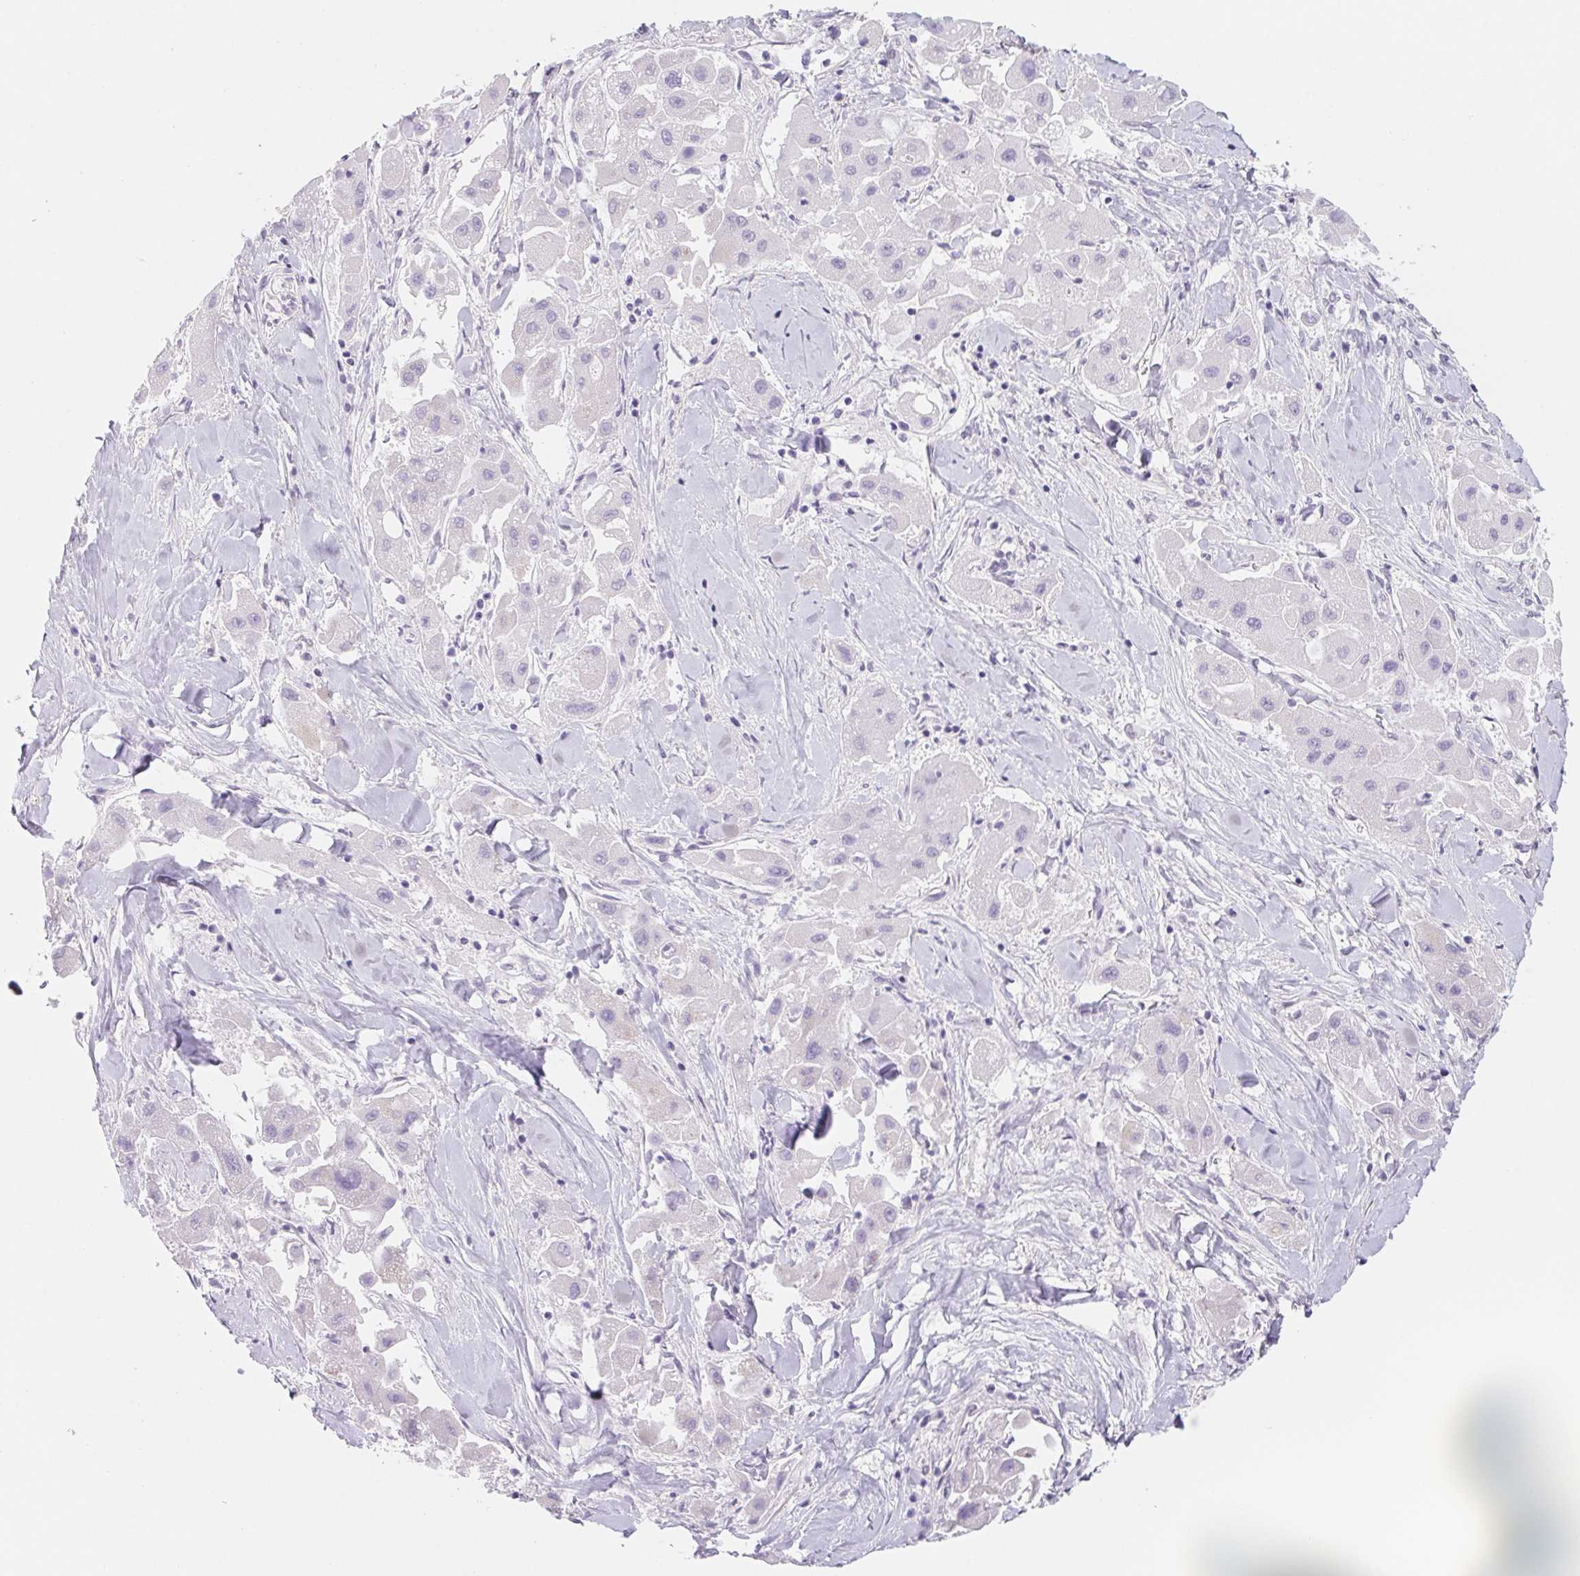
{"staining": {"intensity": "negative", "quantity": "none", "location": "none"}, "tissue": "liver cancer", "cell_type": "Tumor cells", "image_type": "cancer", "snomed": [{"axis": "morphology", "description": "Carcinoma, Hepatocellular, NOS"}, {"axis": "topography", "description": "Liver"}], "caption": "Photomicrograph shows no protein positivity in tumor cells of liver cancer tissue.", "gene": "CTNND2", "patient": {"sex": "male", "age": 24}}